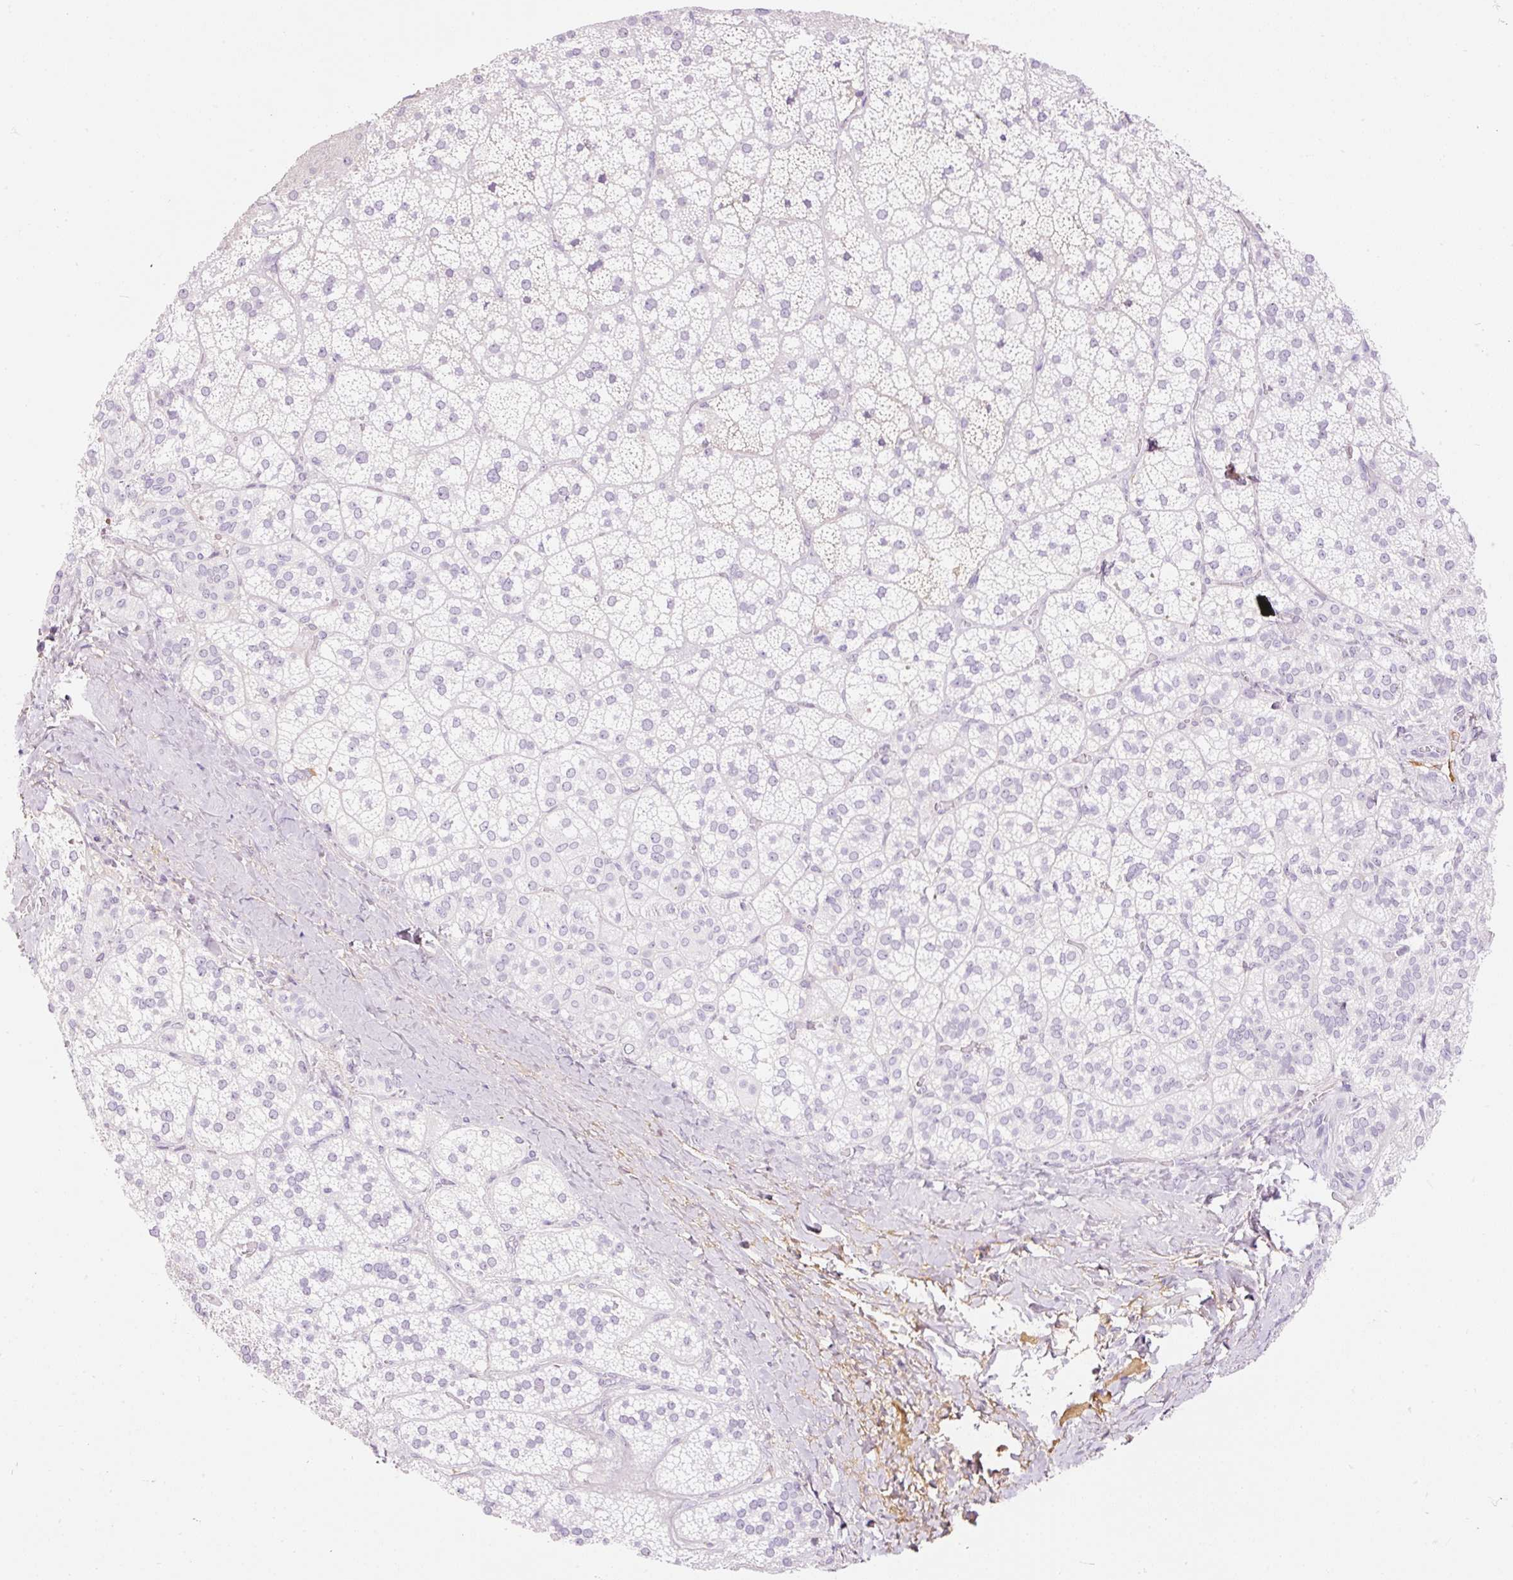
{"staining": {"intensity": "negative", "quantity": "none", "location": "none"}, "tissue": "adrenal gland", "cell_type": "Glandular cells", "image_type": "normal", "snomed": [{"axis": "morphology", "description": "Normal tissue, NOS"}, {"axis": "topography", "description": "Adrenal gland"}], "caption": "There is no significant staining in glandular cells of adrenal gland. (DAB (3,3'-diaminobenzidine) IHC, high magnification).", "gene": "PRPF38B", "patient": {"sex": "male", "age": 53}}